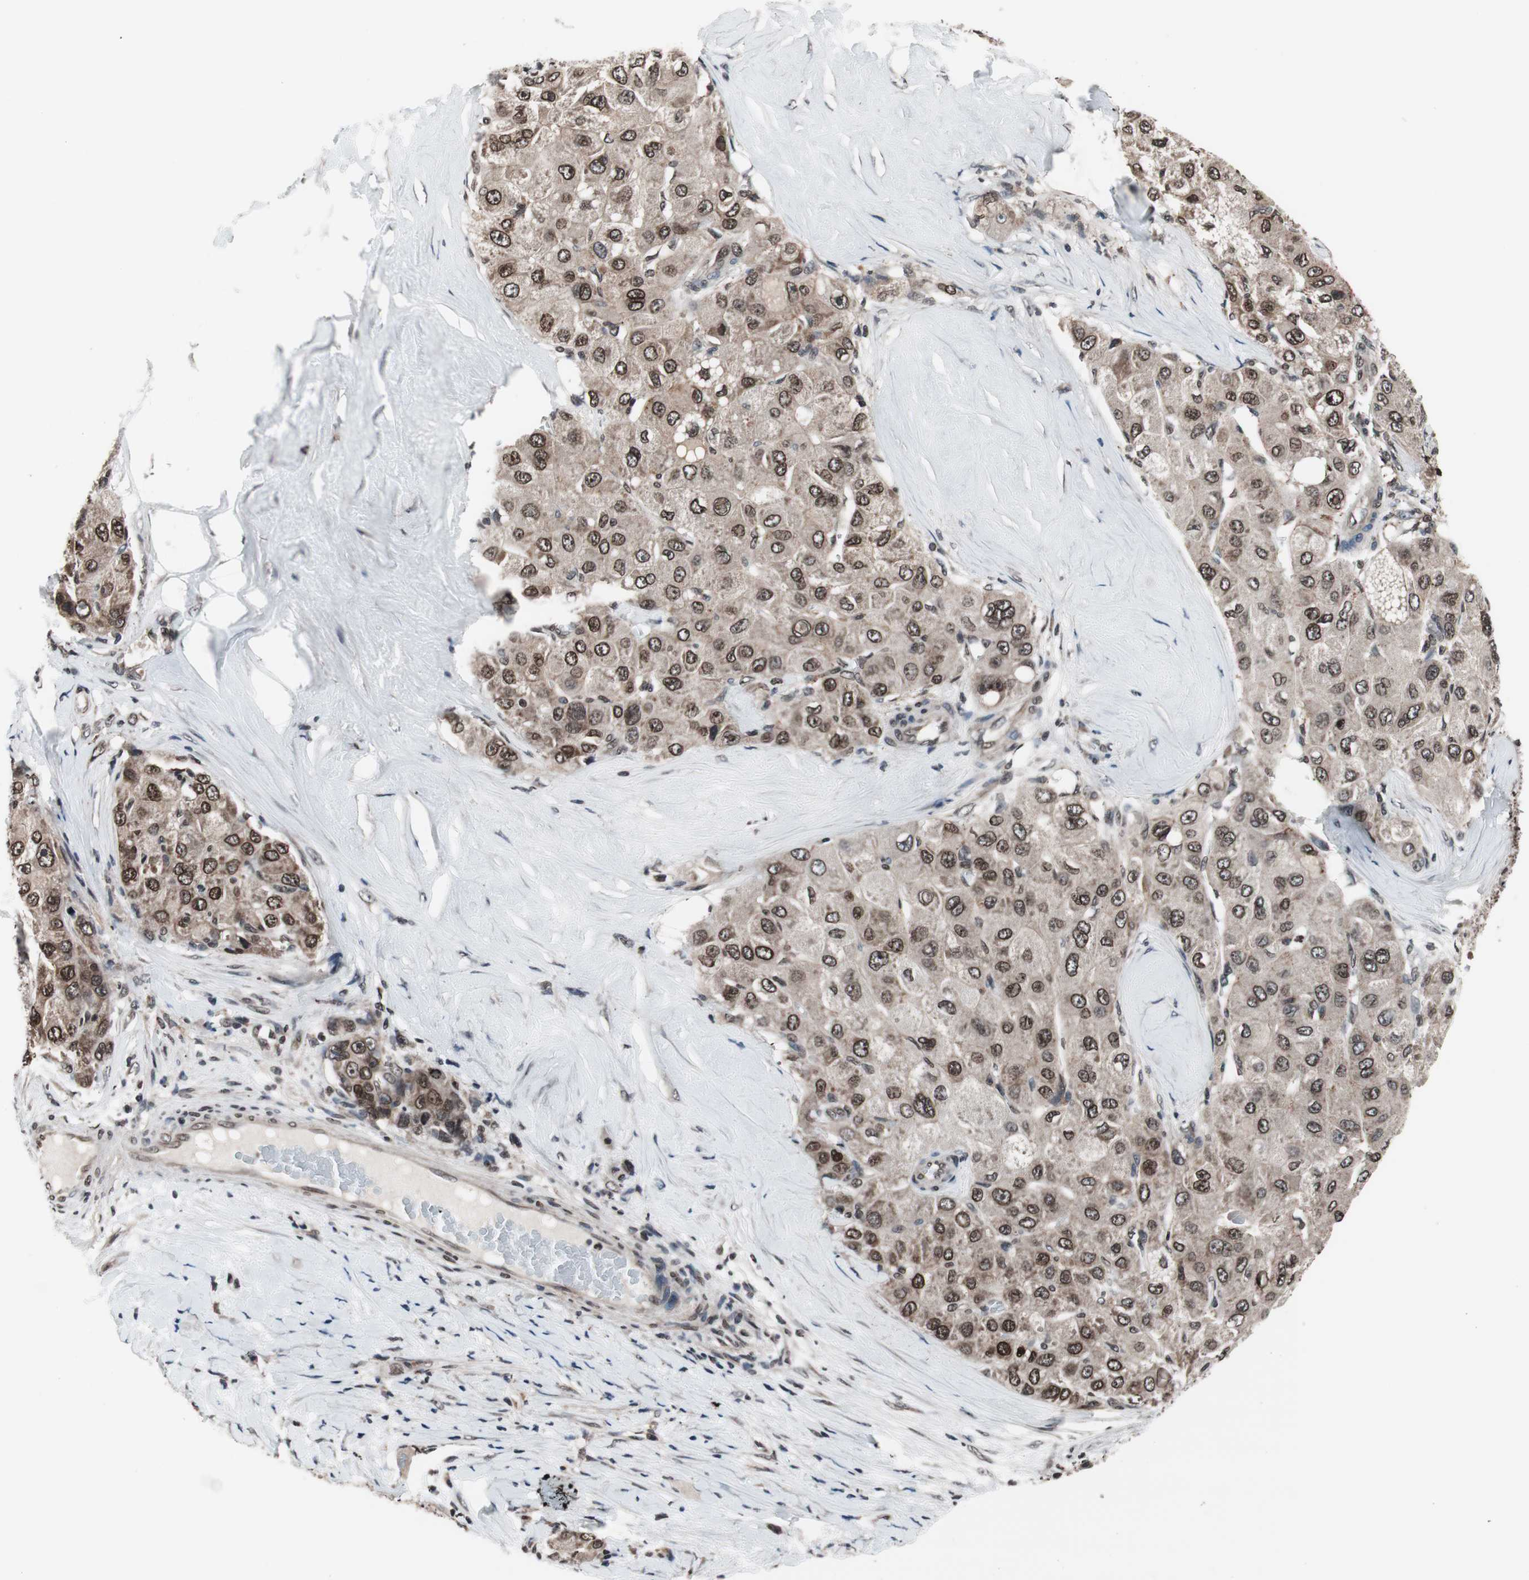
{"staining": {"intensity": "moderate", "quantity": ">75%", "location": "cytoplasmic/membranous,nuclear"}, "tissue": "liver cancer", "cell_type": "Tumor cells", "image_type": "cancer", "snomed": [{"axis": "morphology", "description": "Carcinoma, Hepatocellular, NOS"}, {"axis": "topography", "description": "Liver"}], "caption": "Moderate cytoplasmic/membranous and nuclear positivity is present in about >75% of tumor cells in liver cancer. Ihc stains the protein of interest in brown and the nuclei are stained blue.", "gene": "RFC1", "patient": {"sex": "male", "age": 80}}